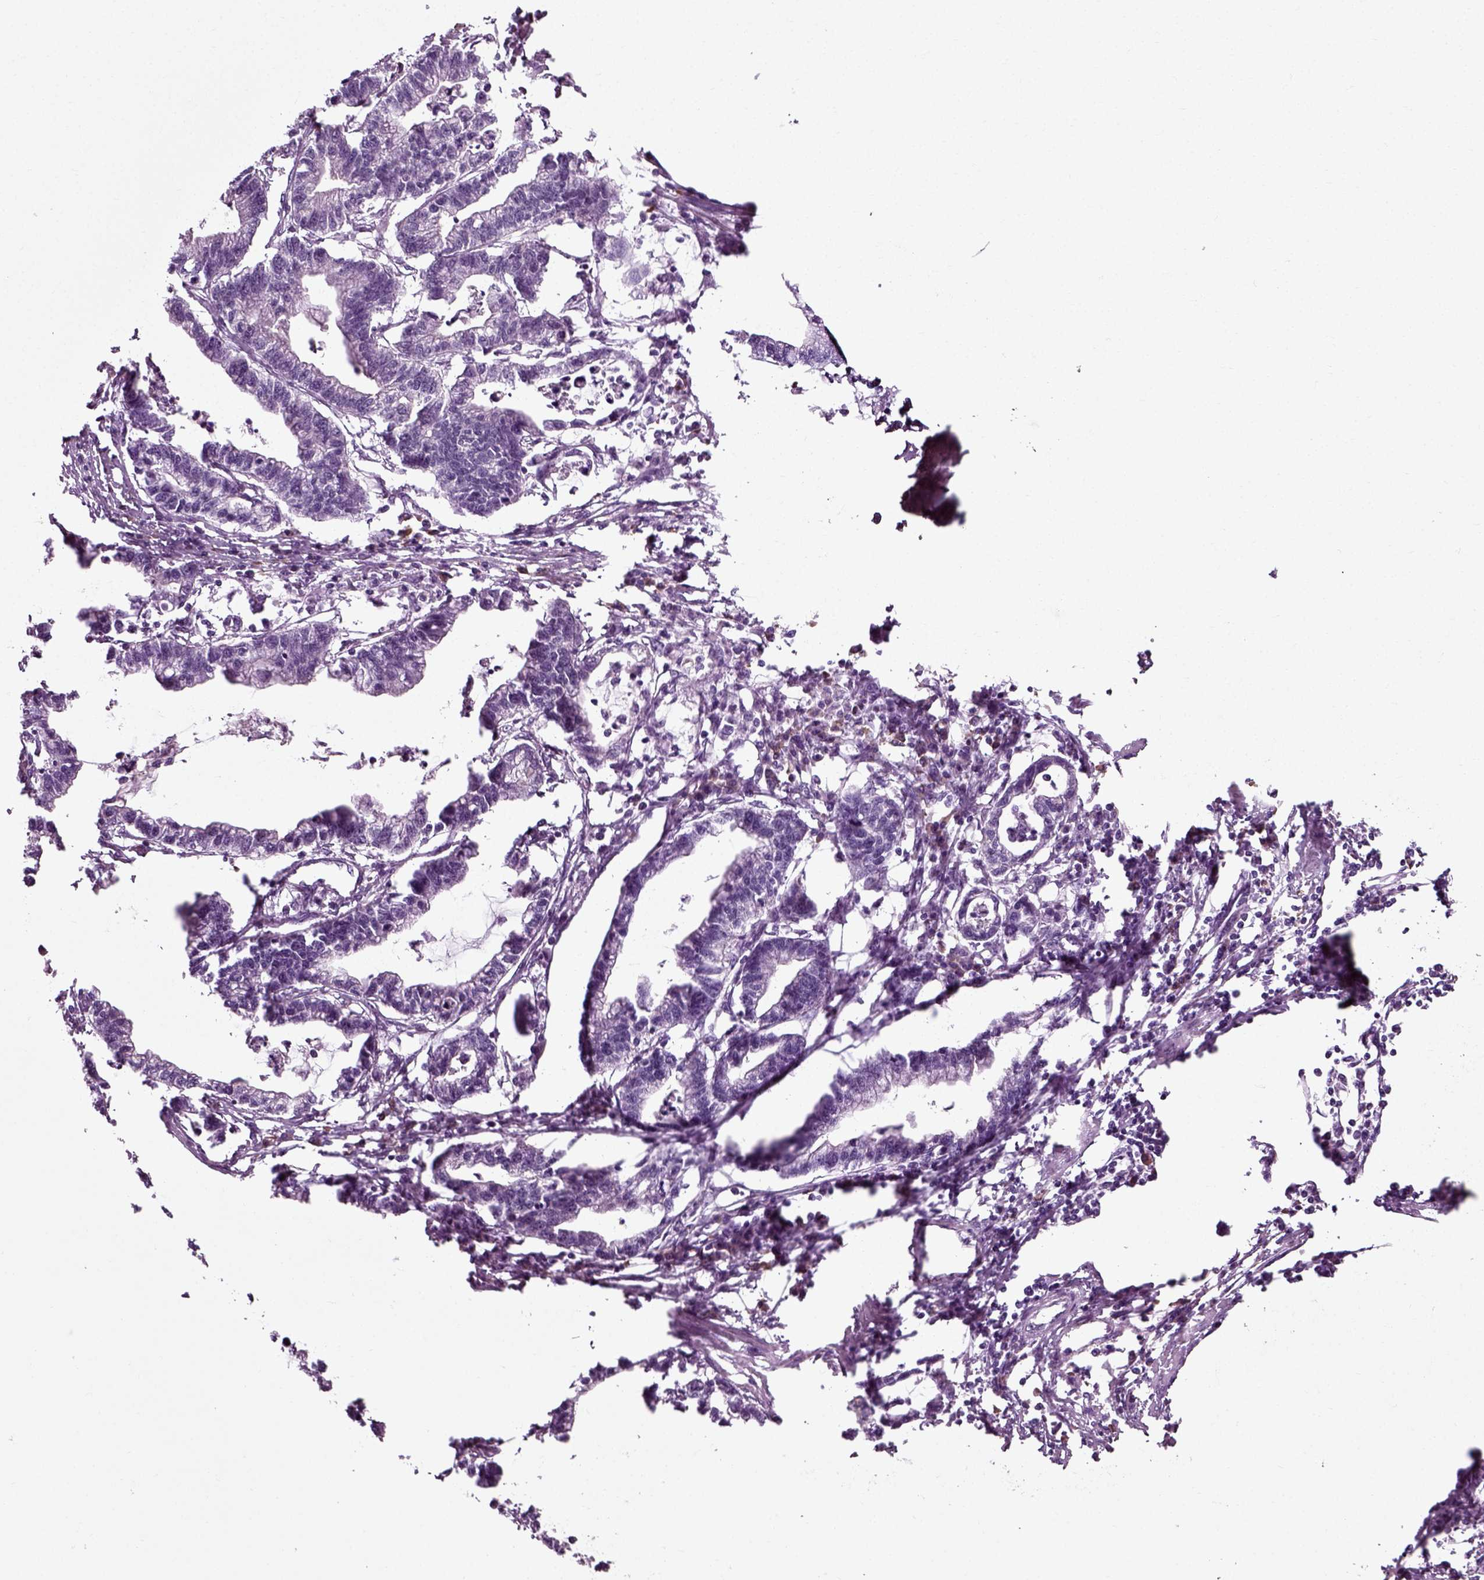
{"staining": {"intensity": "negative", "quantity": "none", "location": "none"}, "tissue": "stomach cancer", "cell_type": "Tumor cells", "image_type": "cancer", "snomed": [{"axis": "morphology", "description": "Adenocarcinoma, NOS"}, {"axis": "topography", "description": "Stomach"}], "caption": "An immunohistochemistry histopathology image of stomach cancer is shown. There is no staining in tumor cells of stomach cancer.", "gene": "SLC26A8", "patient": {"sex": "male", "age": 83}}